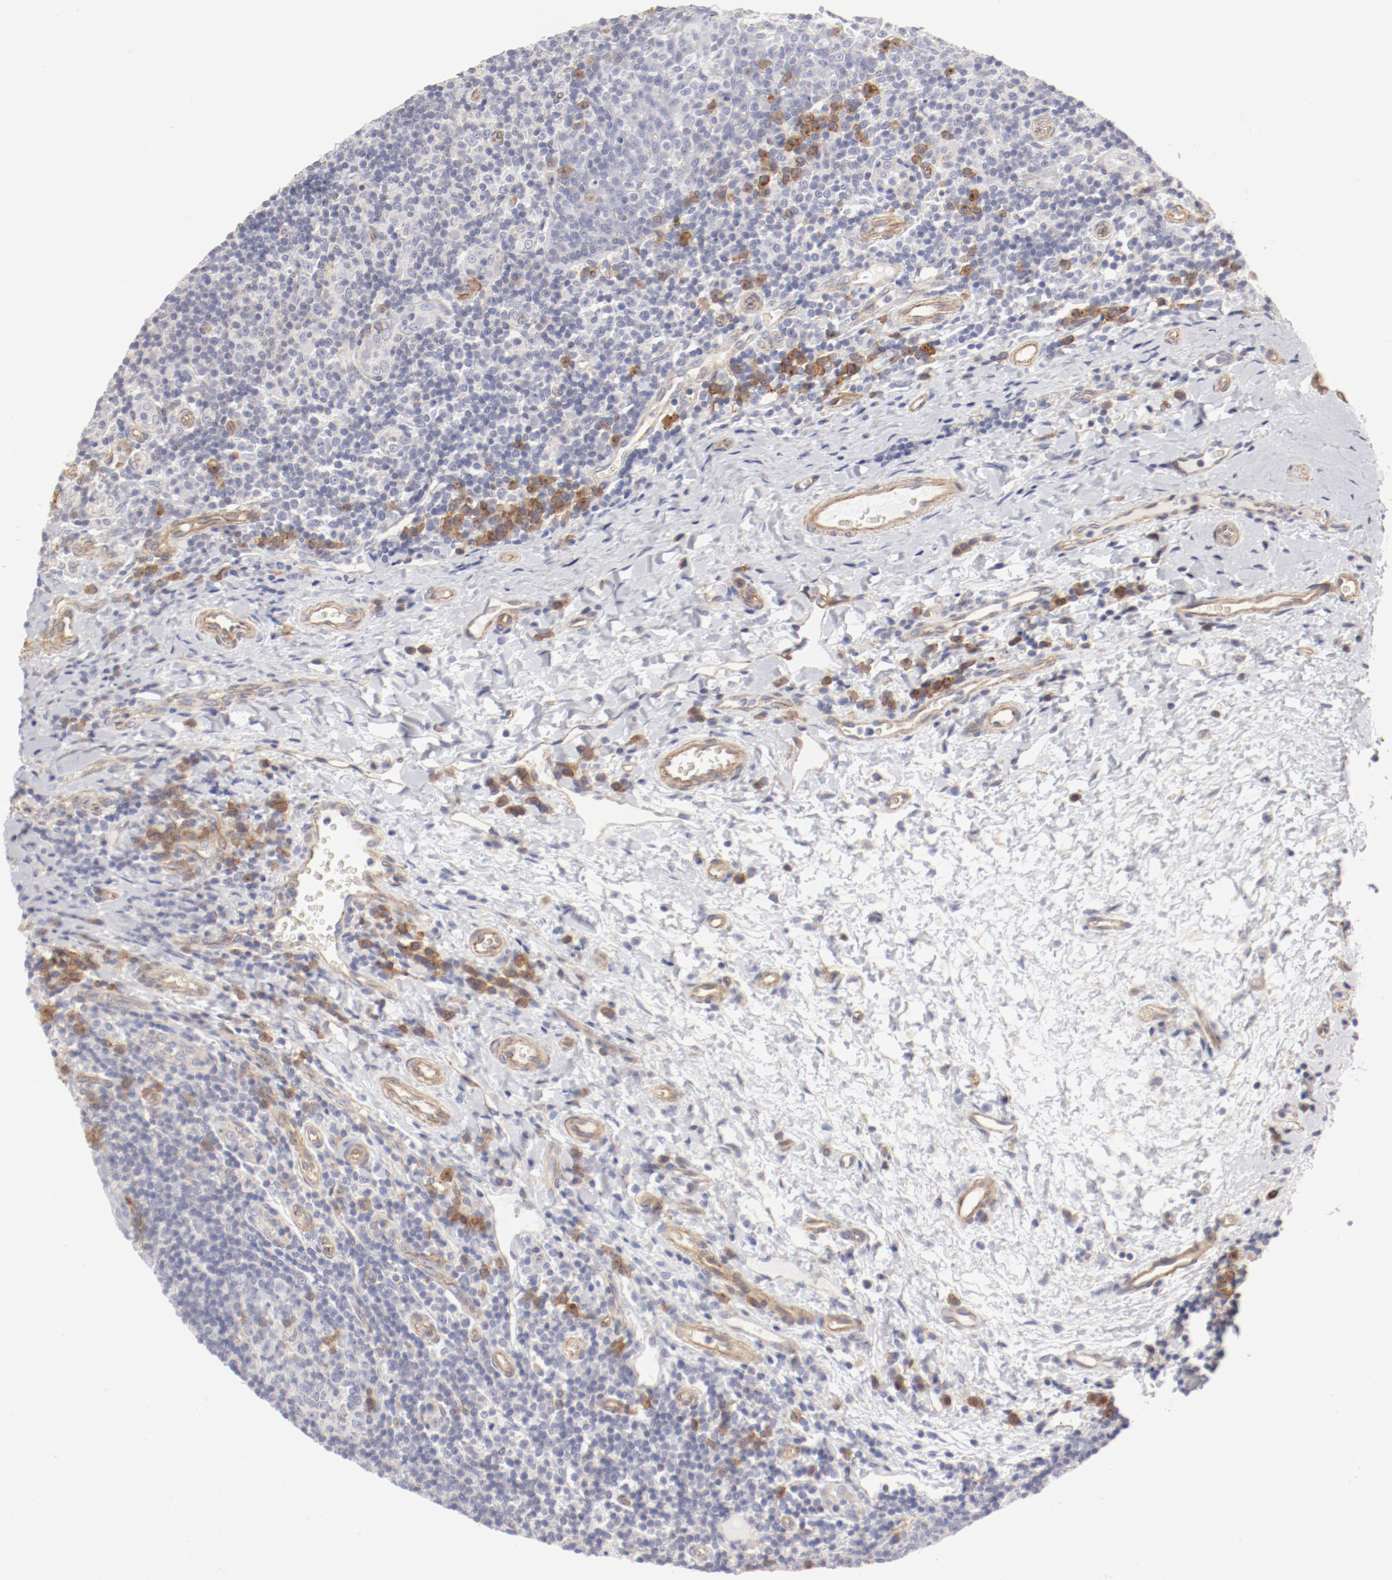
{"staining": {"intensity": "negative", "quantity": "none", "location": "none"}, "tissue": "tonsil", "cell_type": "Germinal center cells", "image_type": "normal", "snomed": [{"axis": "morphology", "description": "Normal tissue, NOS"}, {"axis": "topography", "description": "Tonsil"}], "caption": "Normal tonsil was stained to show a protein in brown. There is no significant staining in germinal center cells. The staining was performed using DAB (3,3'-diaminobenzidine) to visualize the protein expression in brown, while the nuclei were stained in blue with hematoxylin (Magnification: 20x).", "gene": "LAX1", "patient": {"sex": "male", "age": 17}}